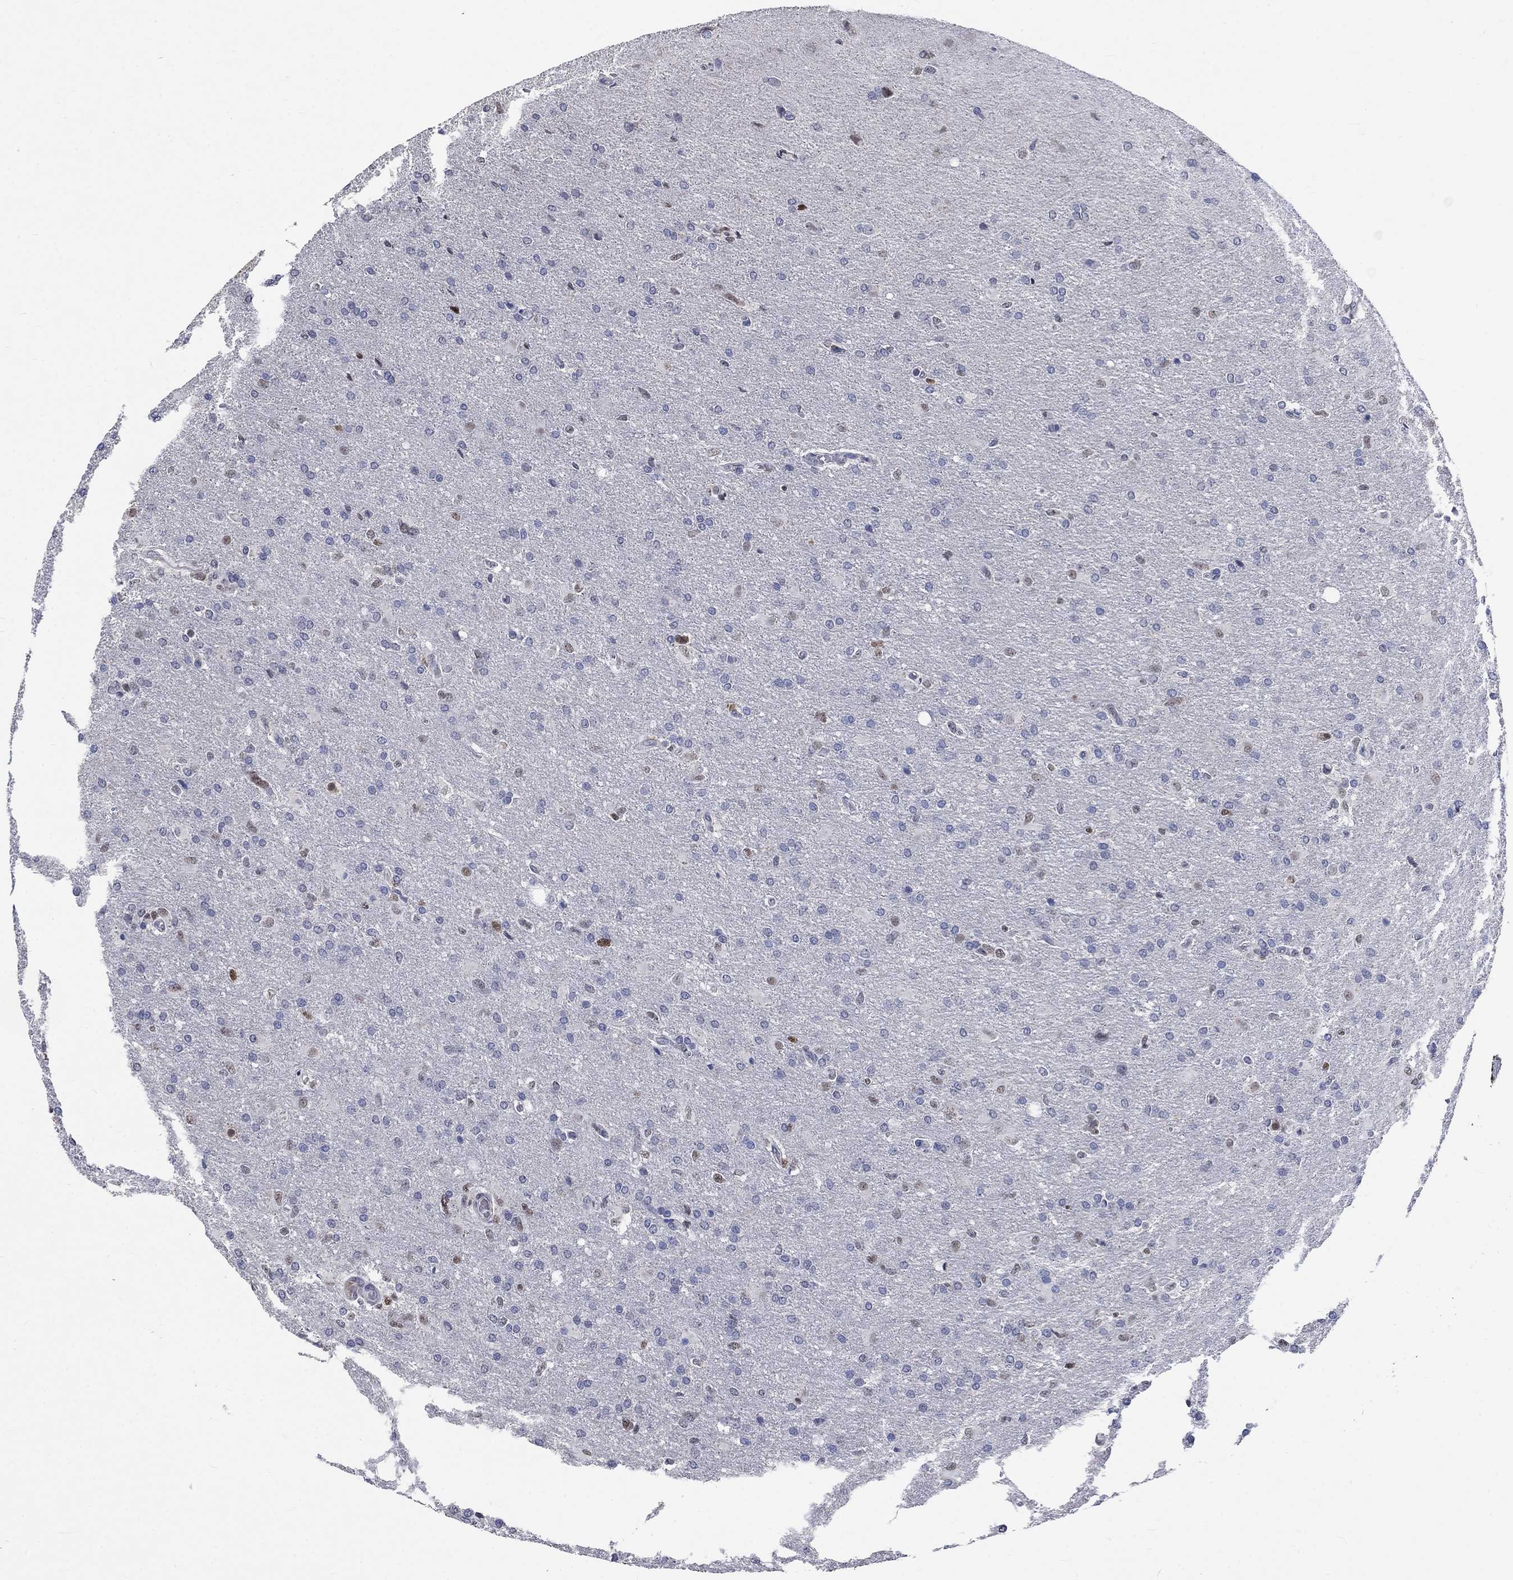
{"staining": {"intensity": "negative", "quantity": "none", "location": "none"}, "tissue": "glioma", "cell_type": "Tumor cells", "image_type": "cancer", "snomed": [{"axis": "morphology", "description": "Glioma, malignant, High grade"}, {"axis": "topography", "description": "Brain"}], "caption": "Glioma was stained to show a protein in brown. There is no significant positivity in tumor cells.", "gene": "ZBTB18", "patient": {"sex": "male", "age": 68}}